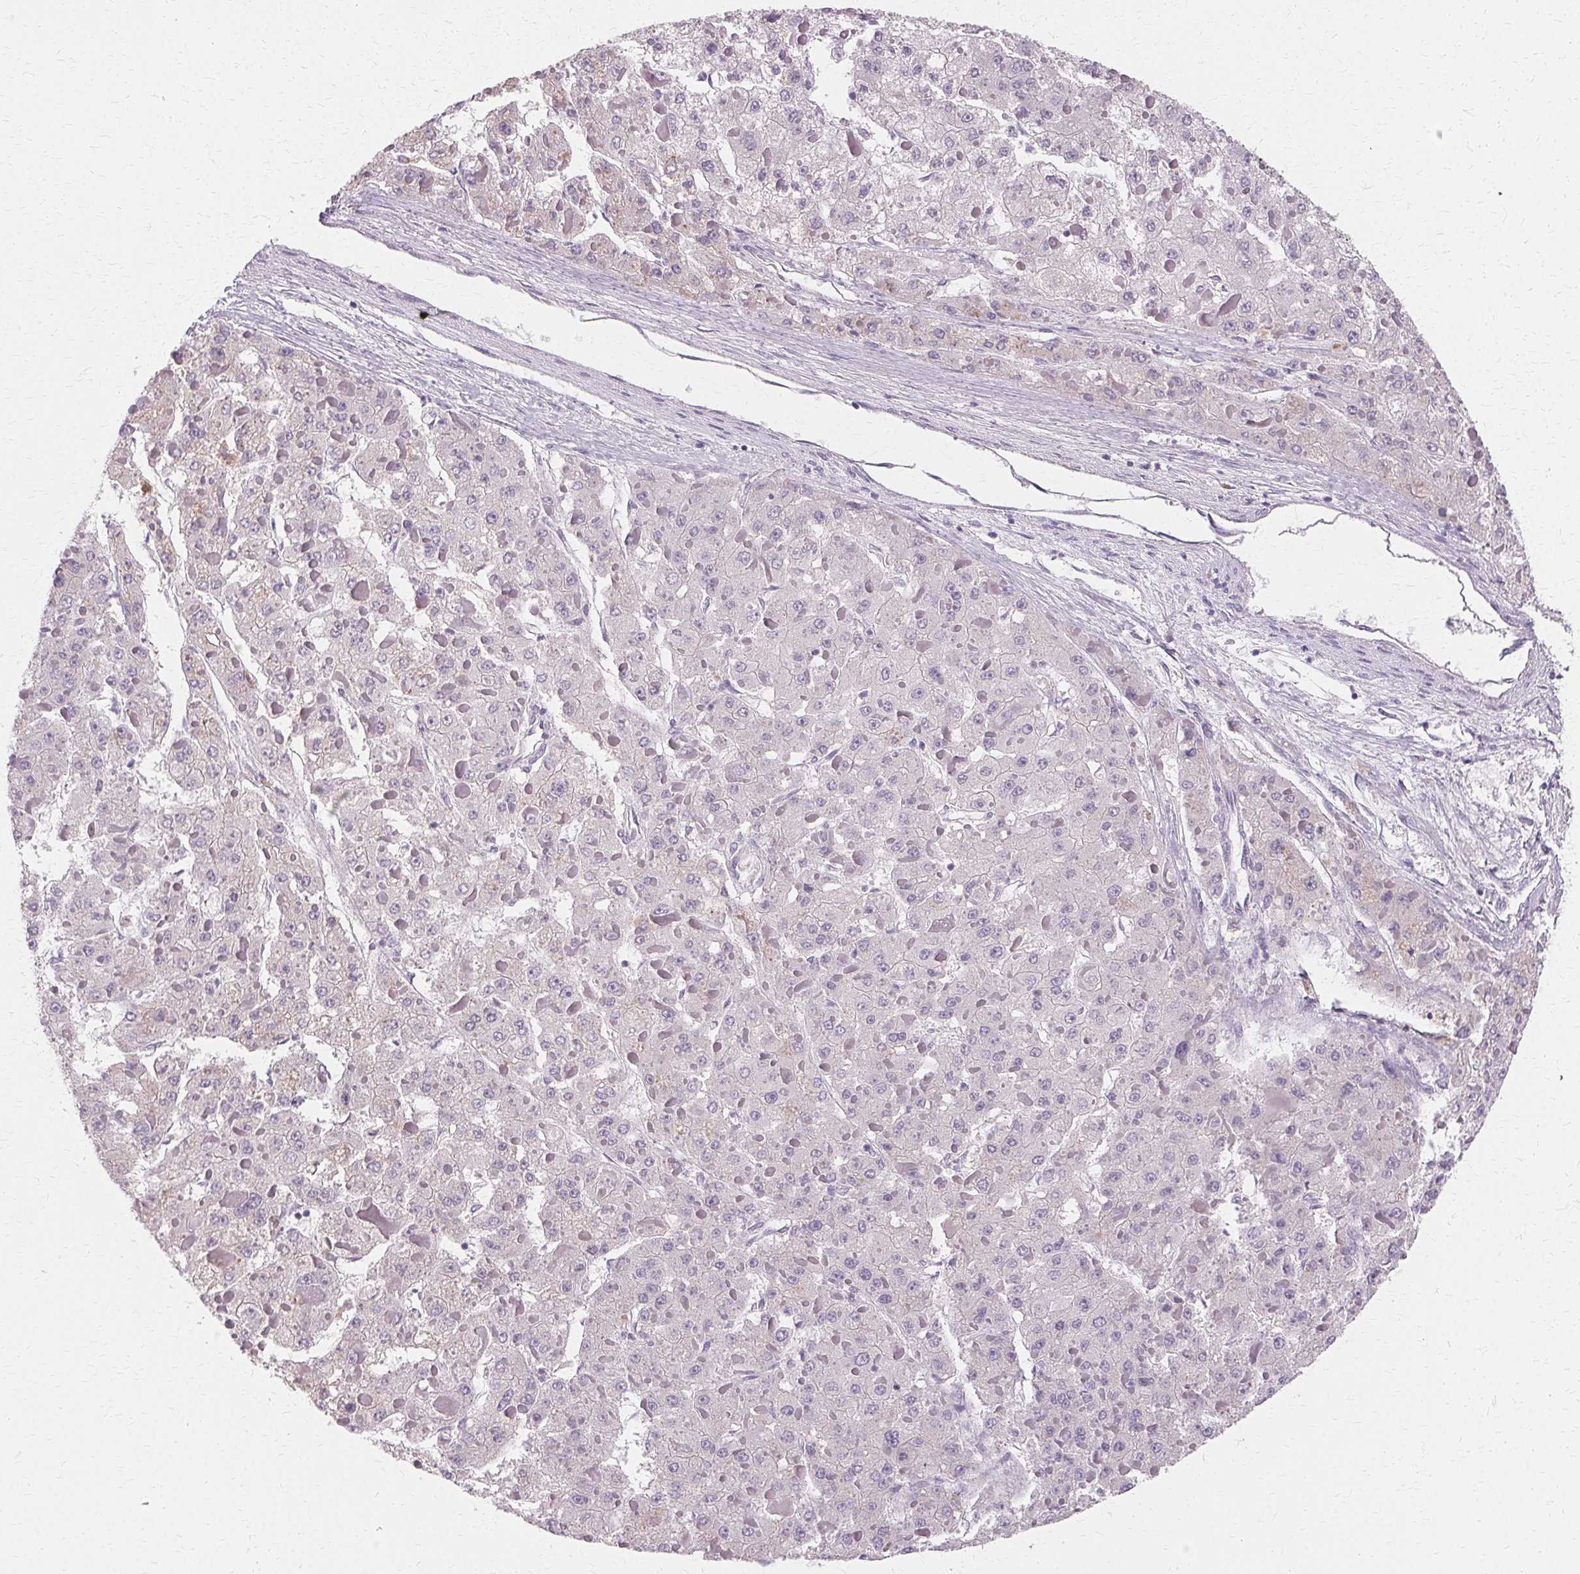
{"staining": {"intensity": "negative", "quantity": "none", "location": "none"}, "tissue": "liver cancer", "cell_type": "Tumor cells", "image_type": "cancer", "snomed": [{"axis": "morphology", "description": "Carcinoma, Hepatocellular, NOS"}, {"axis": "topography", "description": "Liver"}], "caption": "Tumor cells show no significant positivity in liver cancer. (DAB (3,3'-diaminobenzidine) IHC, high magnification).", "gene": "FCRL3", "patient": {"sex": "female", "age": 73}}